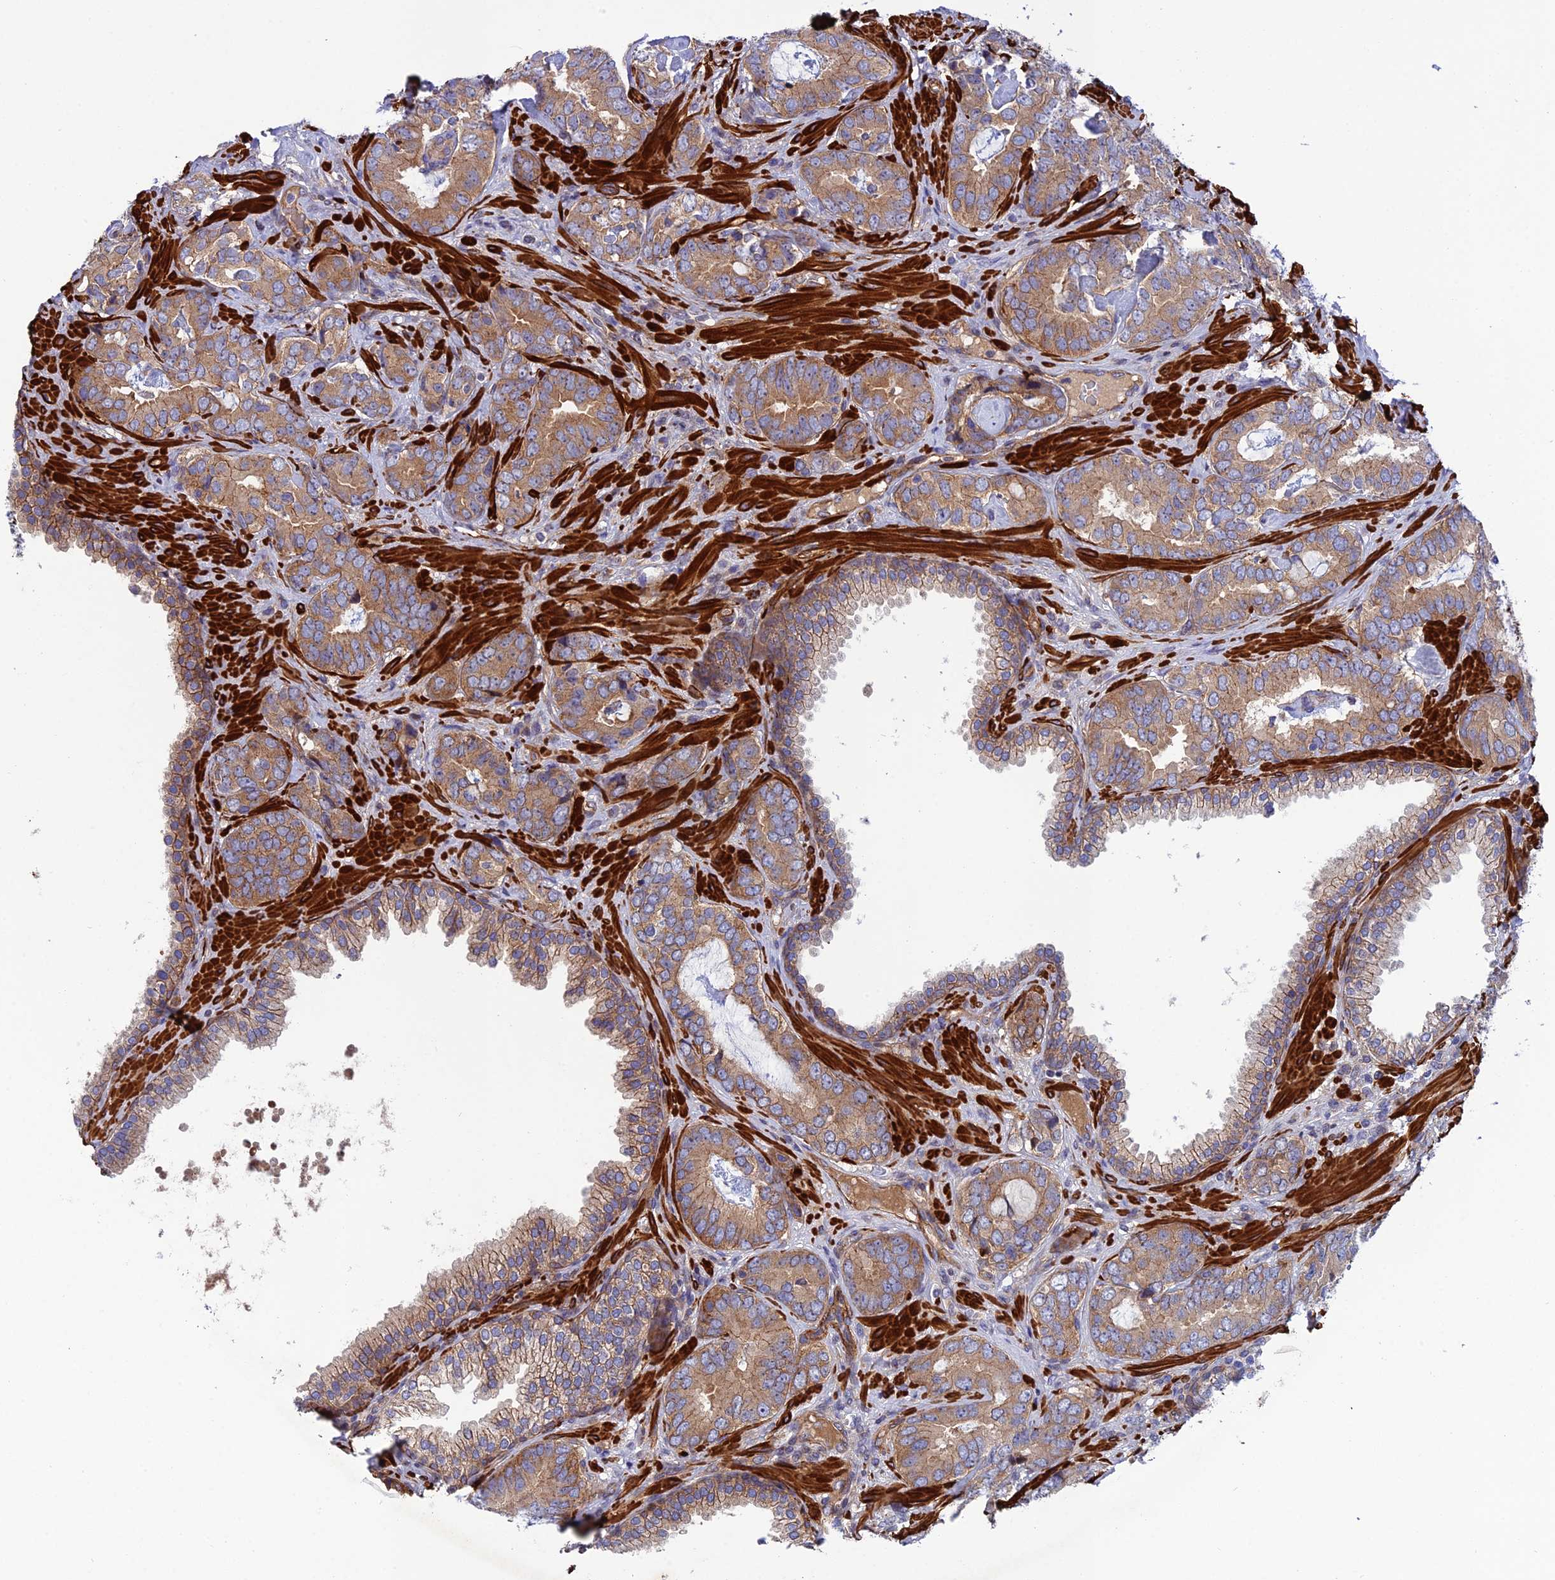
{"staining": {"intensity": "moderate", "quantity": "25%-75%", "location": "cytoplasmic/membranous"}, "tissue": "prostate cancer", "cell_type": "Tumor cells", "image_type": "cancer", "snomed": [{"axis": "morphology", "description": "Adenocarcinoma, High grade"}, {"axis": "topography", "description": "Prostate"}], "caption": "Immunohistochemistry image of neoplastic tissue: human prostate cancer stained using immunohistochemistry (IHC) demonstrates medium levels of moderate protein expression localized specifically in the cytoplasmic/membranous of tumor cells, appearing as a cytoplasmic/membranous brown color.", "gene": "RALGAPA2", "patient": {"sex": "male", "age": 71}}